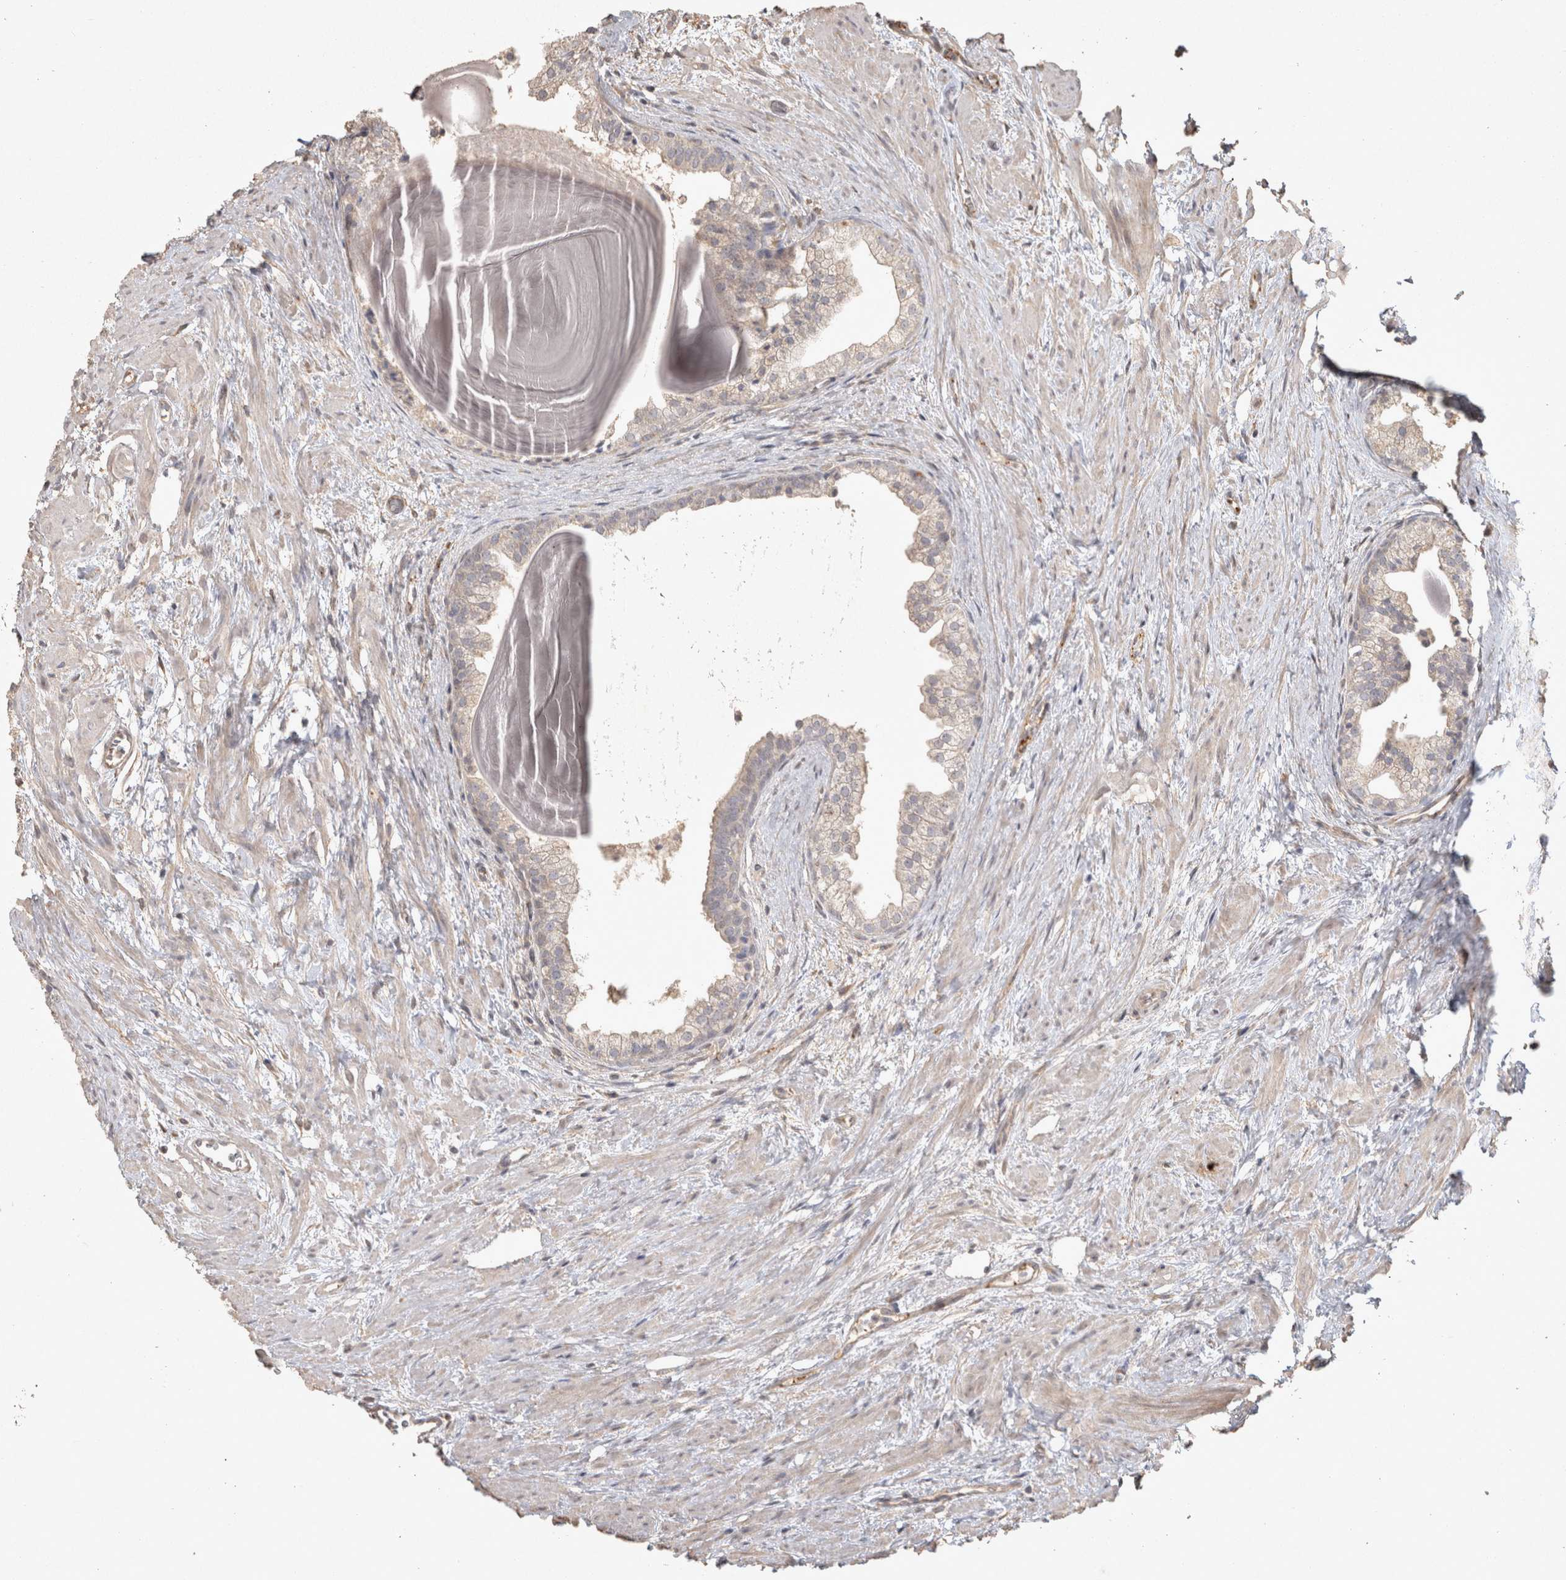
{"staining": {"intensity": "negative", "quantity": "none", "location": "none"}, "tissue": "prostate", "cell_type": "Glandular cells", "image_type": "normal", "snomed": [{"axis": "morphology", "description": "Normal tissue, NOS"}, {"axis": "topography", "description": "Prostate"}], "caption": "Normal prostate was stained to show a protein in brown. There is no significant staining in glandular cells.", "gene": "OSTN", "patient": {"sex": "male", "age": 48}}